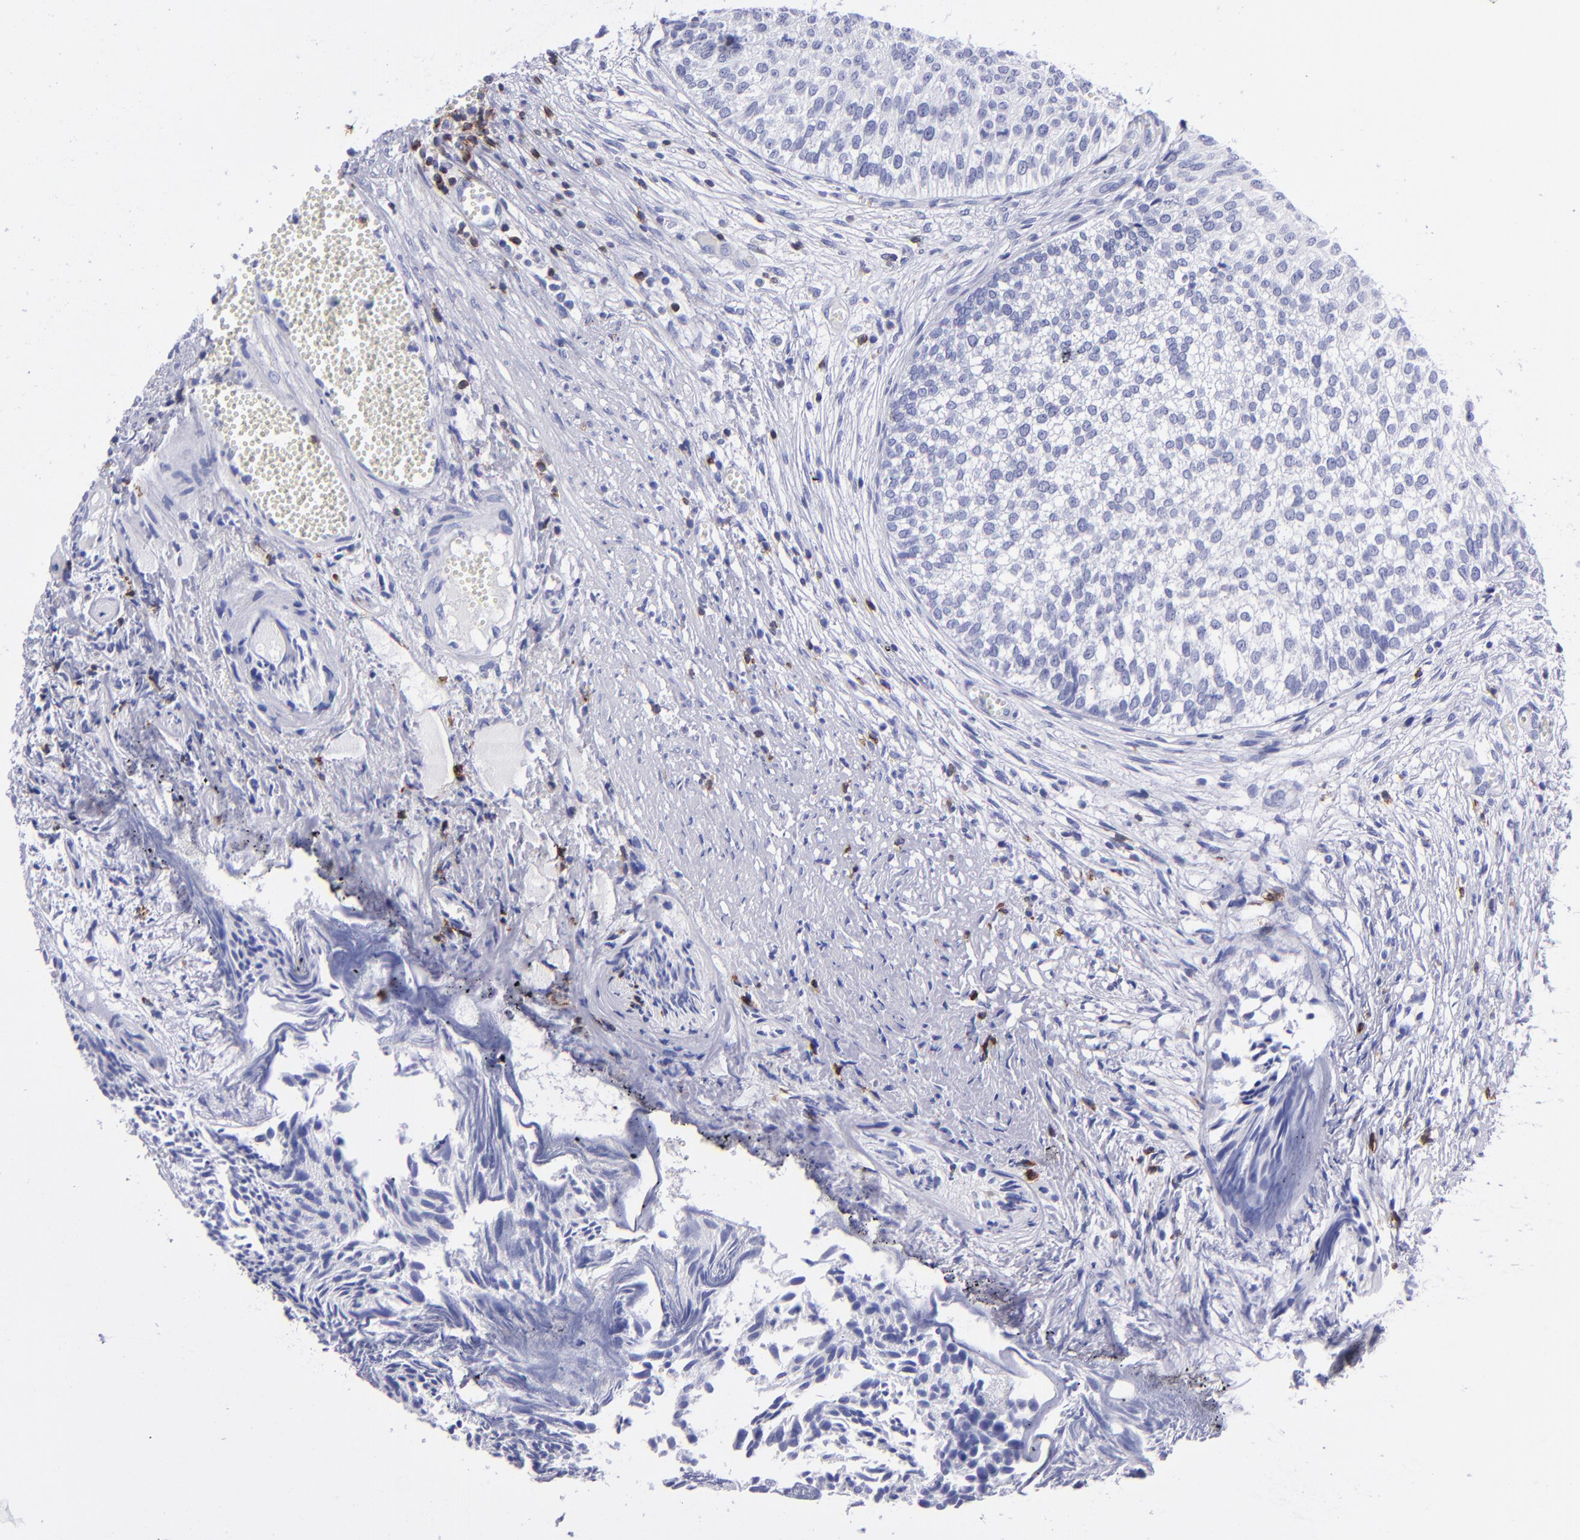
{"staining": {"intensity": "negative", "quantity": "none", "location": "none"}, "tissue": "urothelial cancer", "cell_type": "Tumor cells", "image_type": "cancer", "snomed": [{"axis": "morphology", "description": "Urothelial carcinoma, Low grade"}, {"axis": "topography", "description": "Urinary bladder"}], "caption": "Photomicrograph shows no protein expression in tumor cells of urothelial carcinoma (low-grade) tissue. (Brightfield microscopy of DAB IHC at high magnification).", "gene": "CD6", "patient": {"sex": "male", "age": 84}}